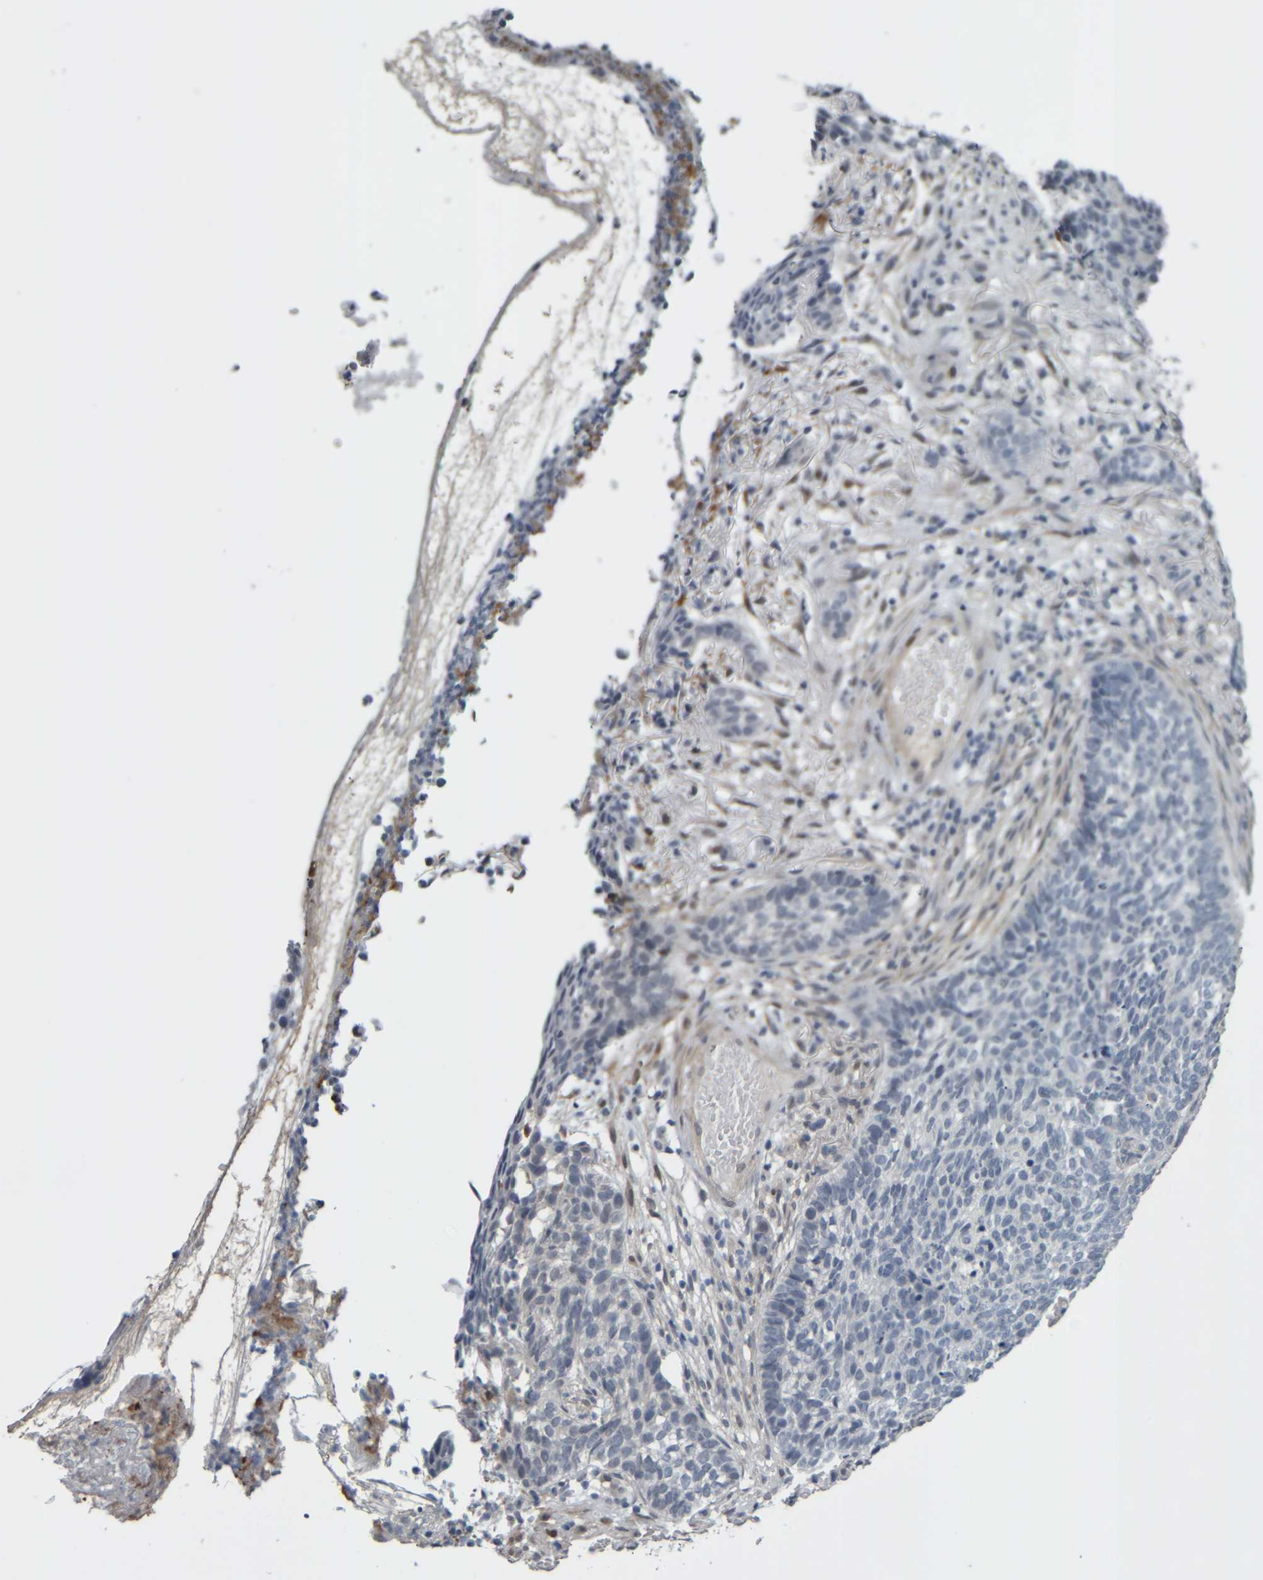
{"staining": {"intensity": "negative", "quantity": "none", "location": "none"}, "tissue": "skin cancer", "cell_type": "Tumor cells", "image_type": "cancer", "snomed": [{"axis": "morphology", "description": "Basal cell carcinoma"}, {"axis": "topography", "description": "Skin"}], "caption": "IHC histopathology image of neoplastic tissue: basal cell carcinoma (skin) stained with DAB (3,3'-diaminobenzidine) shows no significant protein staining in tumor cells.", "gene": "COL14A1", "patient": {"sex": "male", "age": 85}}